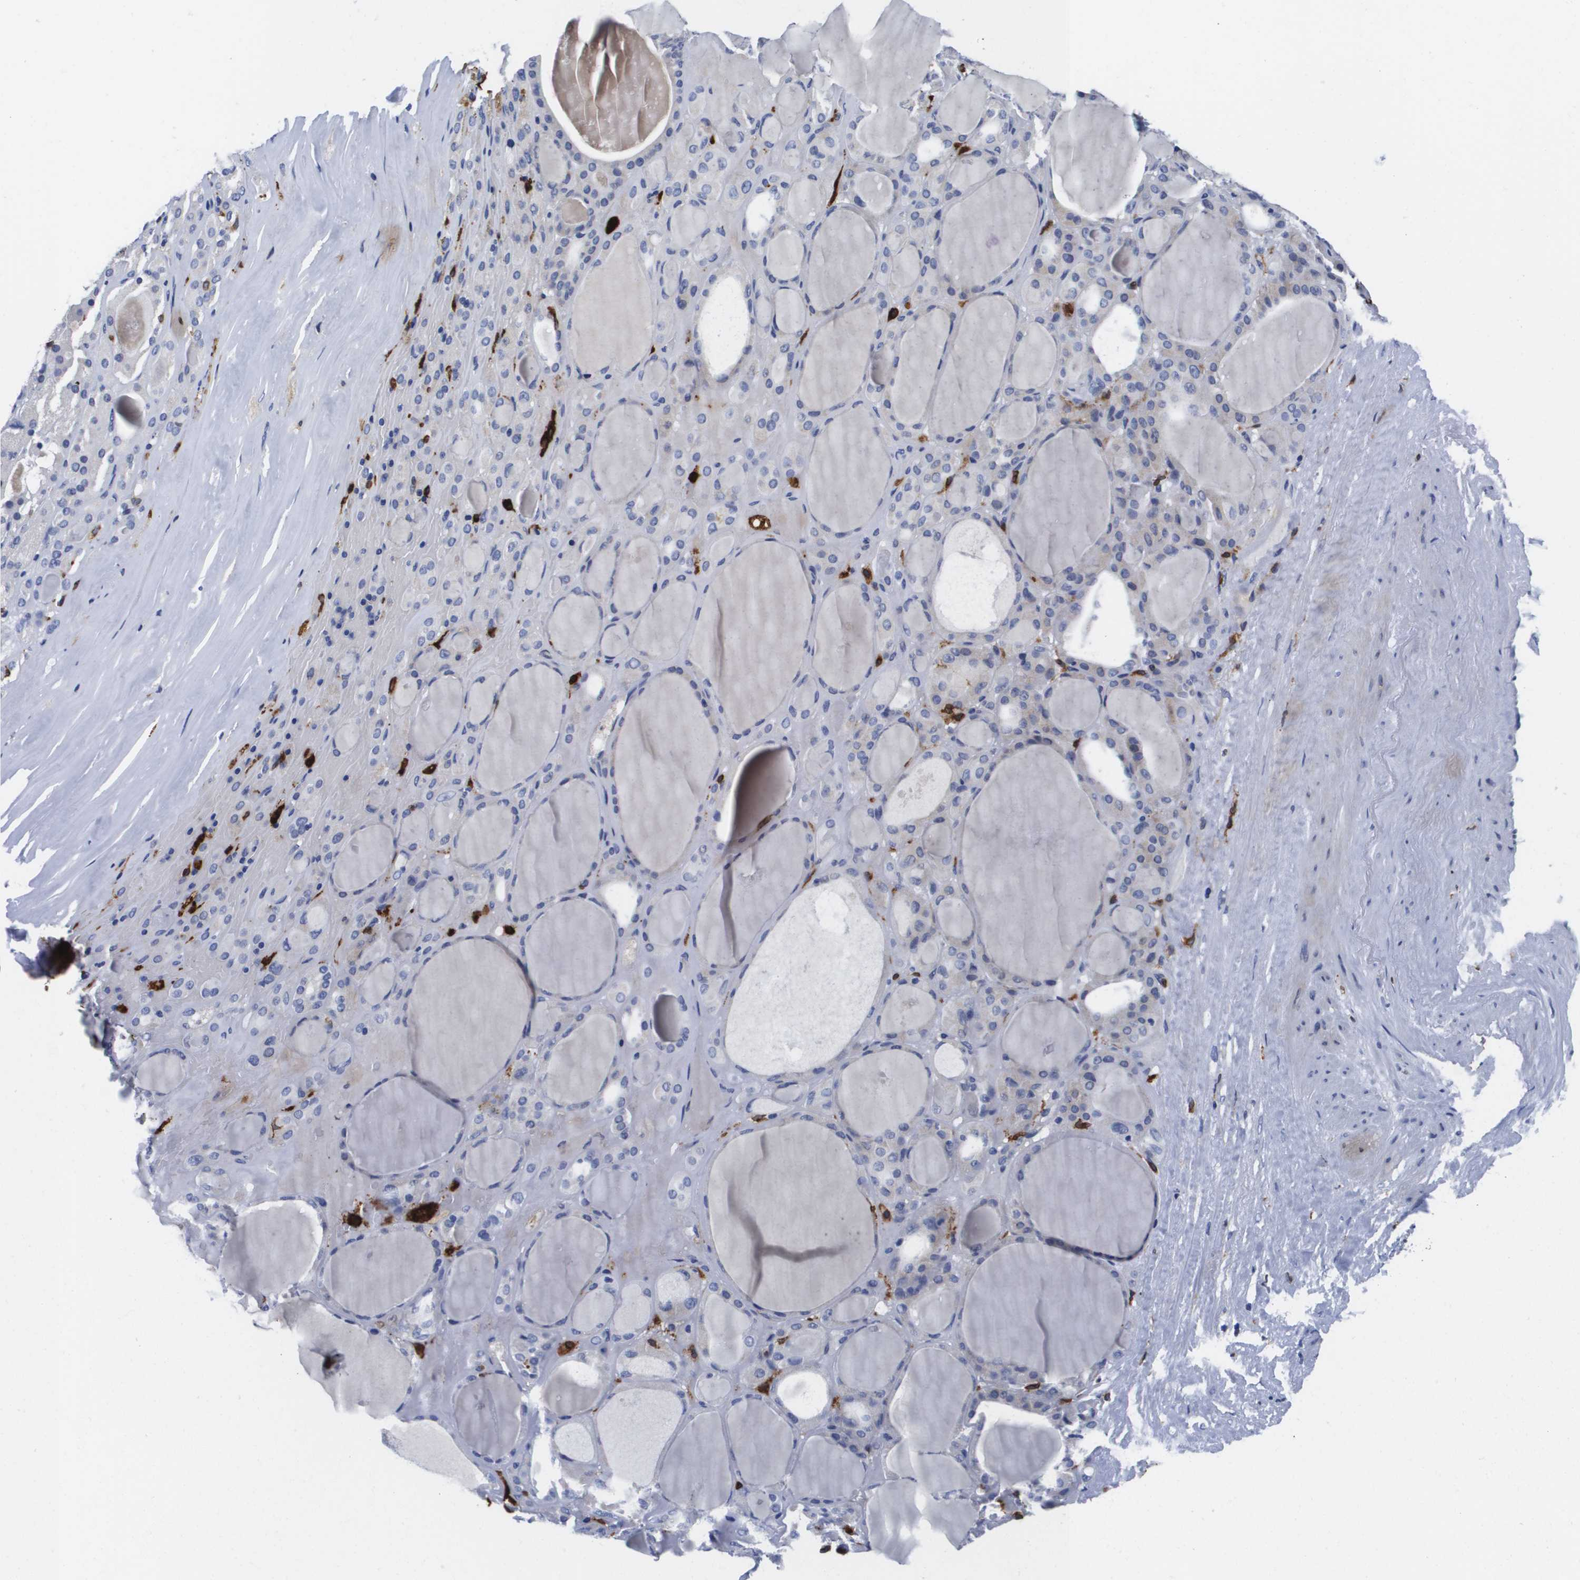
{"staining": {"intensity": "negative", "quantity": "none", "location": "none"}, "tissue": "thyroid gland", "cell_type": "Glandular cells", "image_type": "normal", "snomed": [{"axis": "morphology", "description": "Normal tissue, NOS"}, {"axis": "morphology", "description": "Carcinoma, NOS"}, {"axis": "topography", "description": "Thyroid gland"}], "caption": "Photomicrograph shows no significant protein expression in glandular cells of benign thyroid gland. (DAB immunohistochemistry (IHC) visualized using brightfield microscopy, high magnification).", "gene": "HMOX1", "patient": {"sex": "female", "age": 86}}